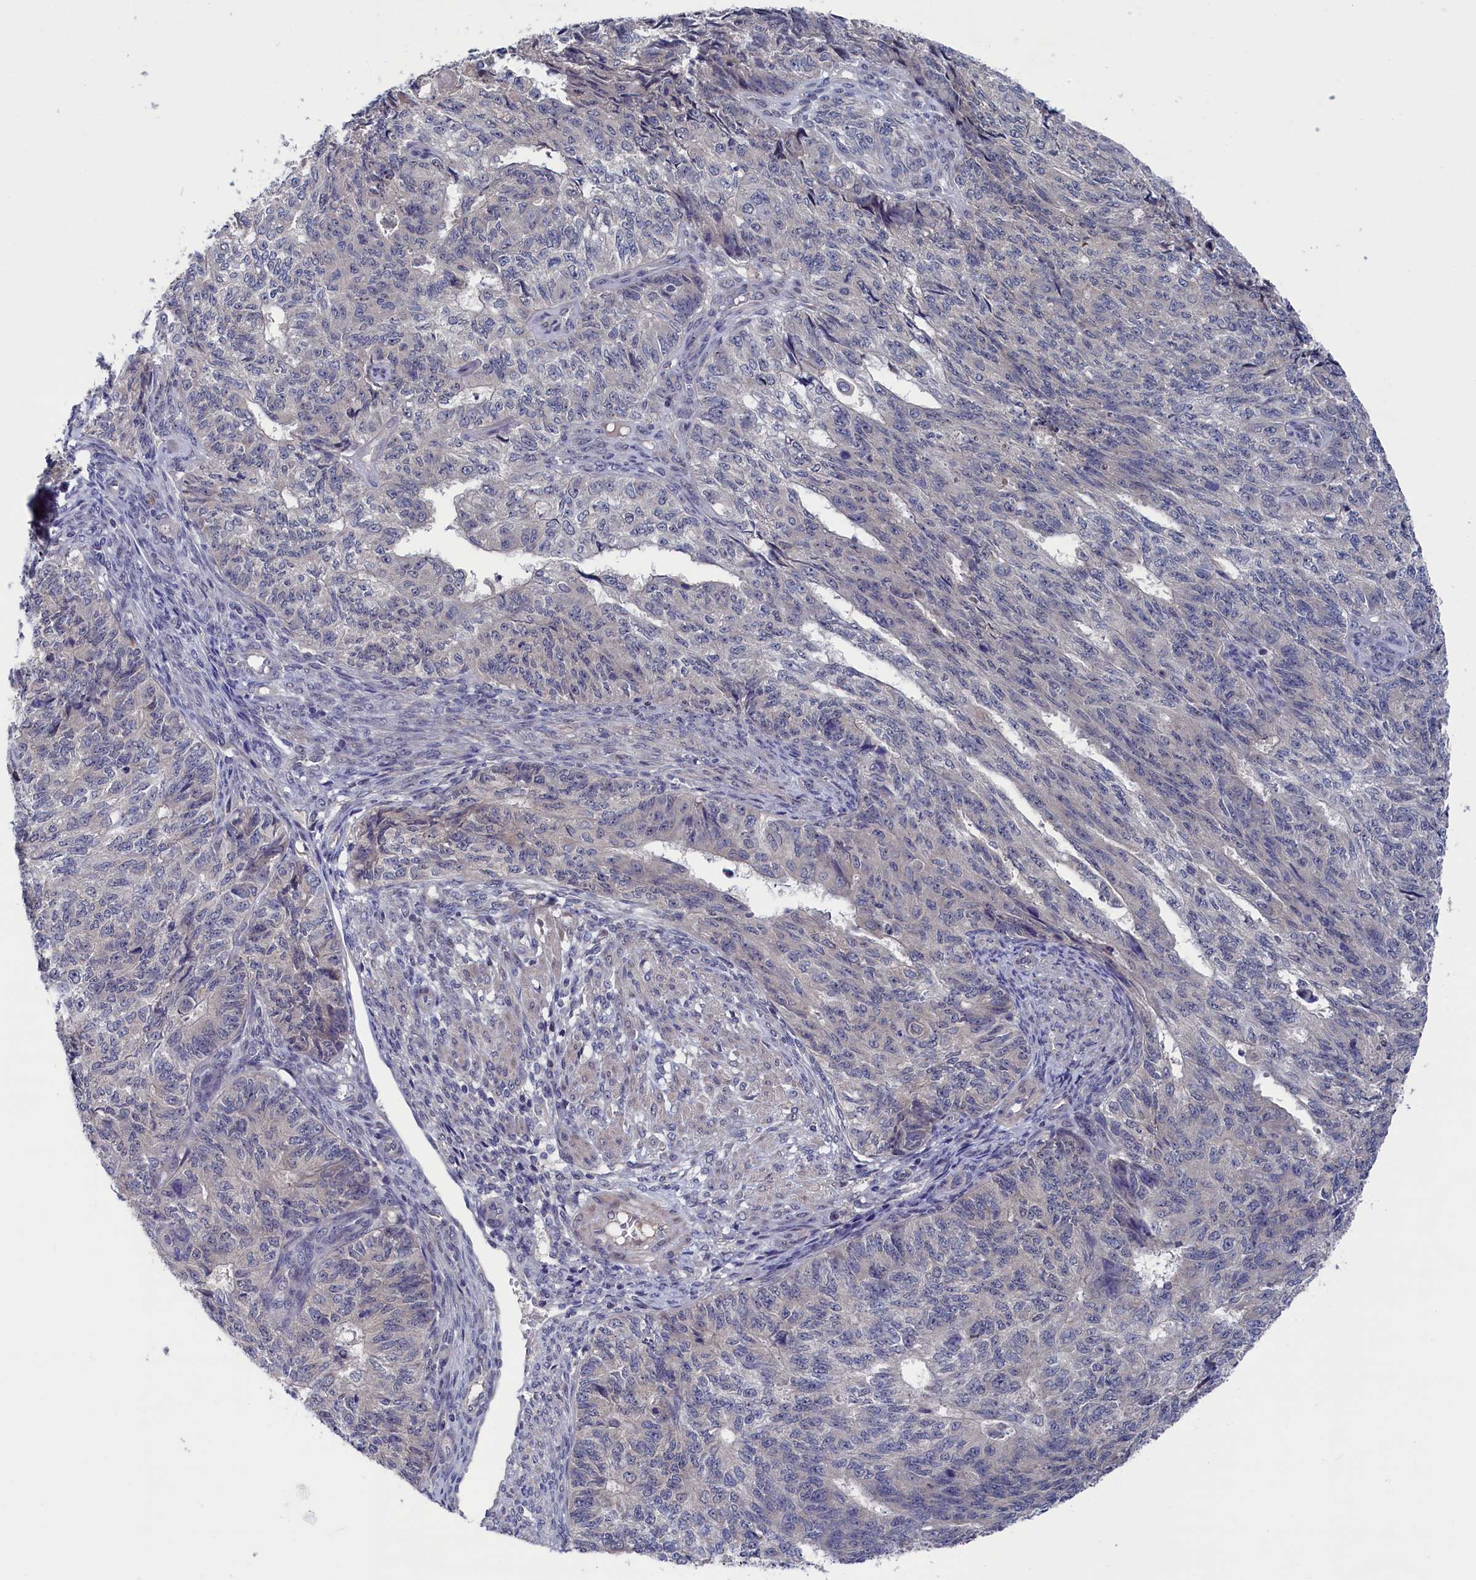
{"staining": {"intensity": "weak", "quantity": "<25%", "location": "cytoplasmic/membranous"}, "tissue": "endometrial cancer", "cell_type": "Tumor cells", "image_type": "cancer", "snomed": [{"axis": "morphology", "description": "Adenocarcinoma, NOS"}, {"axis": "topography", "description": "Endometrium"}], "caption": "The photomicrograph exhibits no staining of tumor cells in endometrial cancer.", "gene": "SPATA13", "patient": {"sex": "female", "age": 32}}